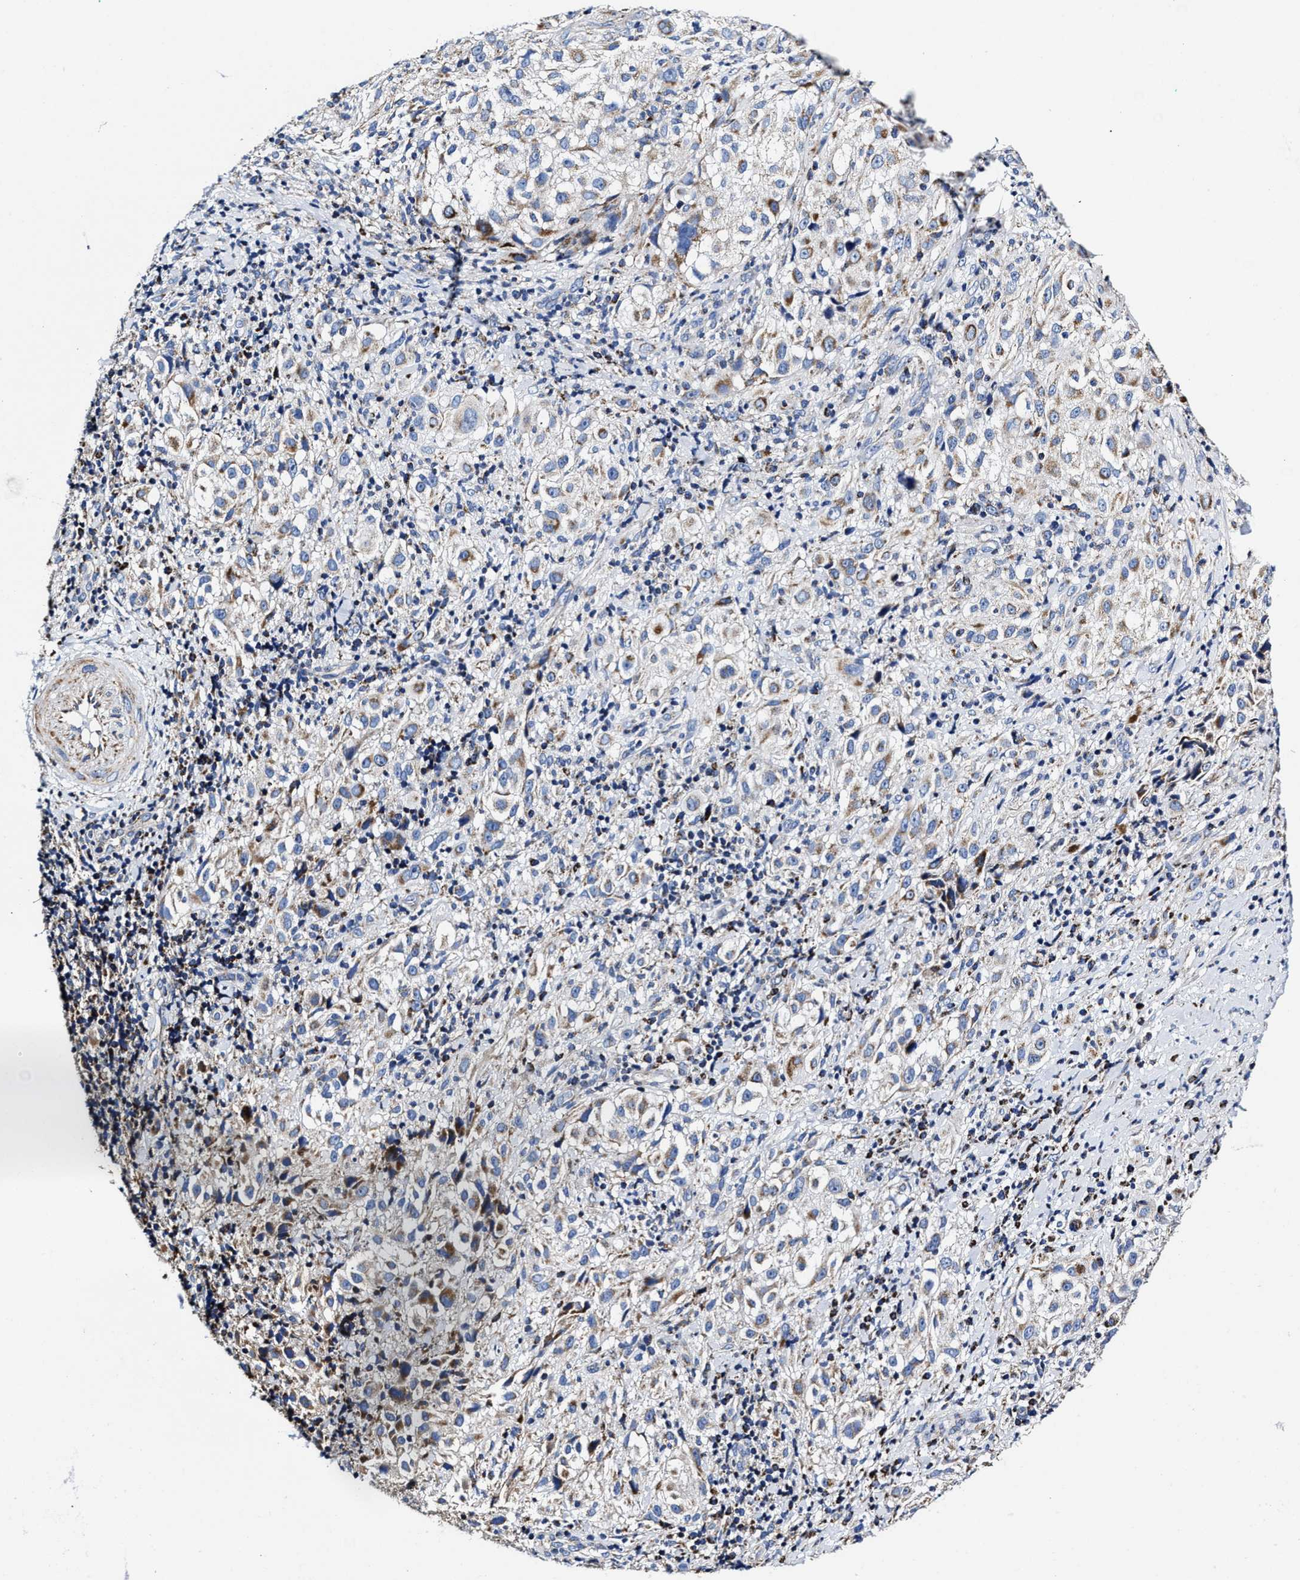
{"staining": {"intensity": "moderate", "quantity": "<25%", "location": "cytoplasmic/membranous"}, "tissue": "melanoma", "cell_type": "Tumor cells", "image_type": "cancer", "snomed": [{"axis": "morphology", "description": "Necrosis, NOS"}, {"axis": "morphology", "description": "Malignant melanoma, NOS"}, {"axis": "topography", "description": "Skin"}], "caption": "Protein staining exhibits moderate cytoplasmic/membranous expression in approximately <25% of tumor cells in melanoma.", "gene": "HINT2", "patient": {"sex": "female", "age": 87}}